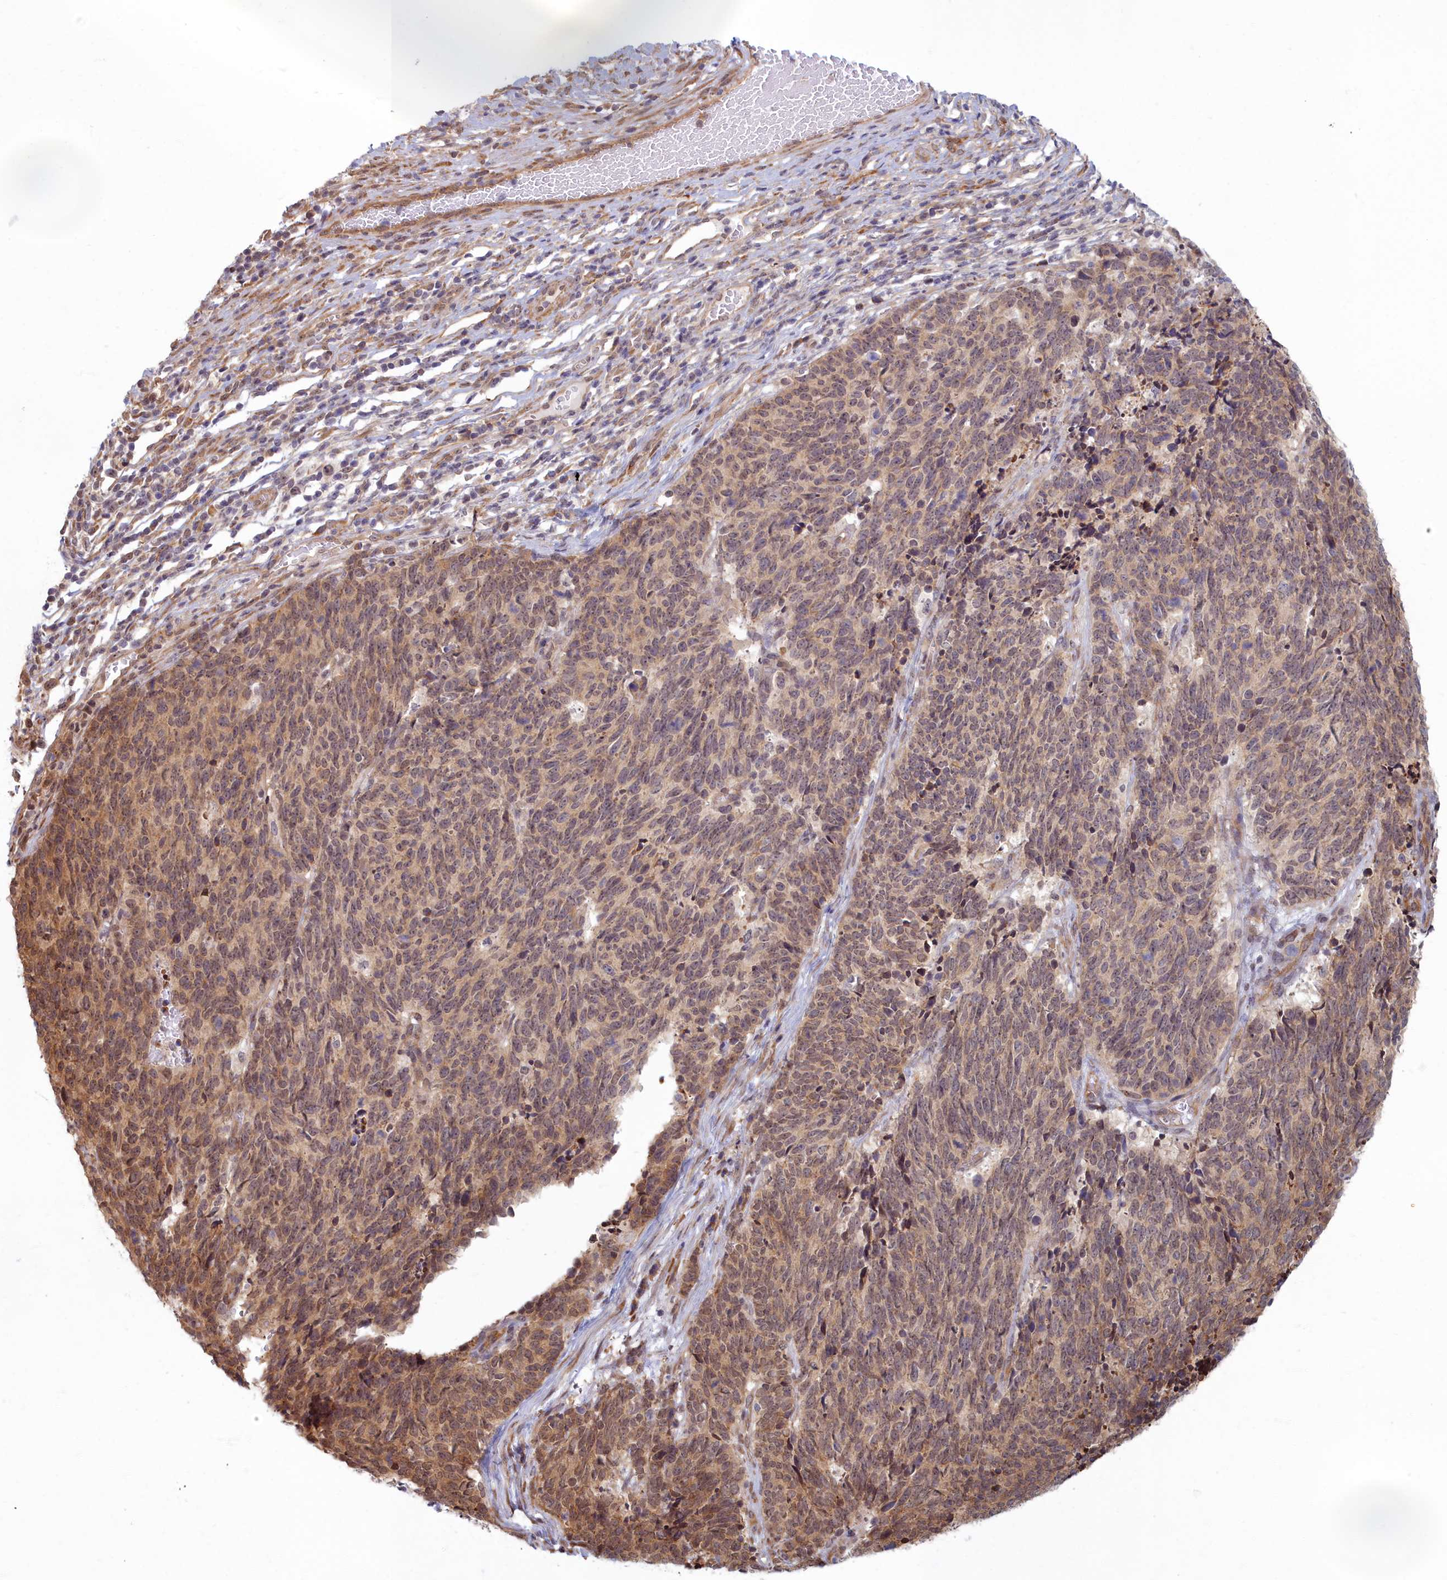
{"staining": {"intensity": "weak", "quantity": "25%-75%", "location": "cytoplasmic/membranous,nuclear"}, "tissue": "cervical cancer", "cell_type": "Tumor cells", "image_type": "cancer", "snomed": [{"axis": "morphology", "description": "Squamous cell carcinoma, NOS"}, {"axis": "topography", "description": "Cervix"}], "caption": "A brown stain highlights weak cytoplasmic/membranous and nuclear staining of a protein in human cervical cancer tumor cells. (DAB (3,3'-diaminobenzidine) = brown stain, brightfield microscopy at high magnification).", "gene": "MAK16", "patient": {"sex": "female", "age": 29}}